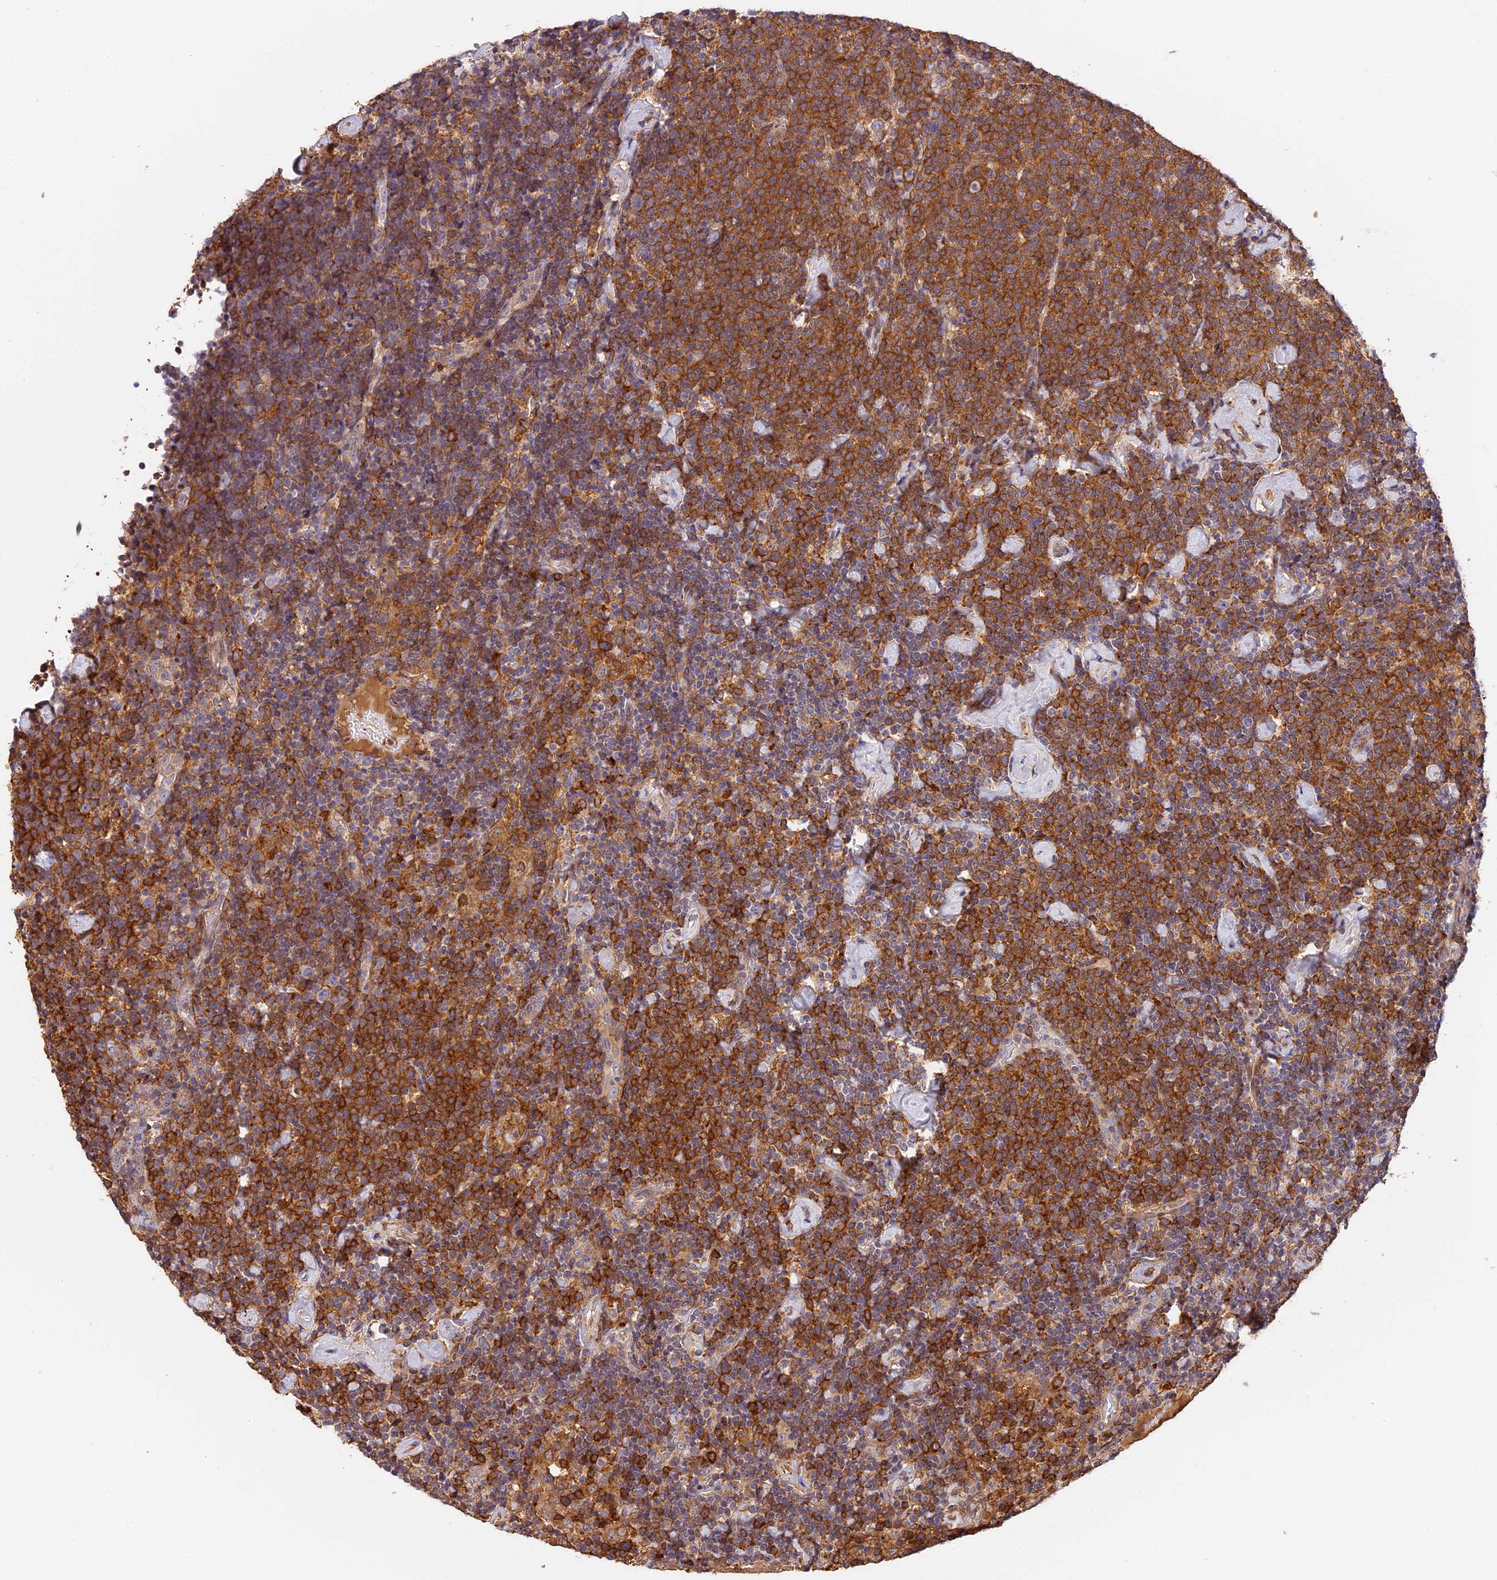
{"staining": {"intensity": "strong", "quantity": "25%-75%", "location": "cytoplasmic/membranous"}, "tissue": "lymphoma", "cell_type": "Tumor cells", "image_type": "cancer", "snomed": [{"axis": "morphology", "description": "Malignant lymphoma, non-Hodgkin's type, High grade"}, {"axis": "topography", "description": "Lymph node"}], "caption": "Human high-grade malignant lymphoma, non-Hodgkin's type stained with a brown dye exhibits strong cytoplasmic/membranous positive staining in approximately 25%-75% of tumor cells.", "gene": "ARHGAP17", "patient": {"sex": "male", "age": 61}}